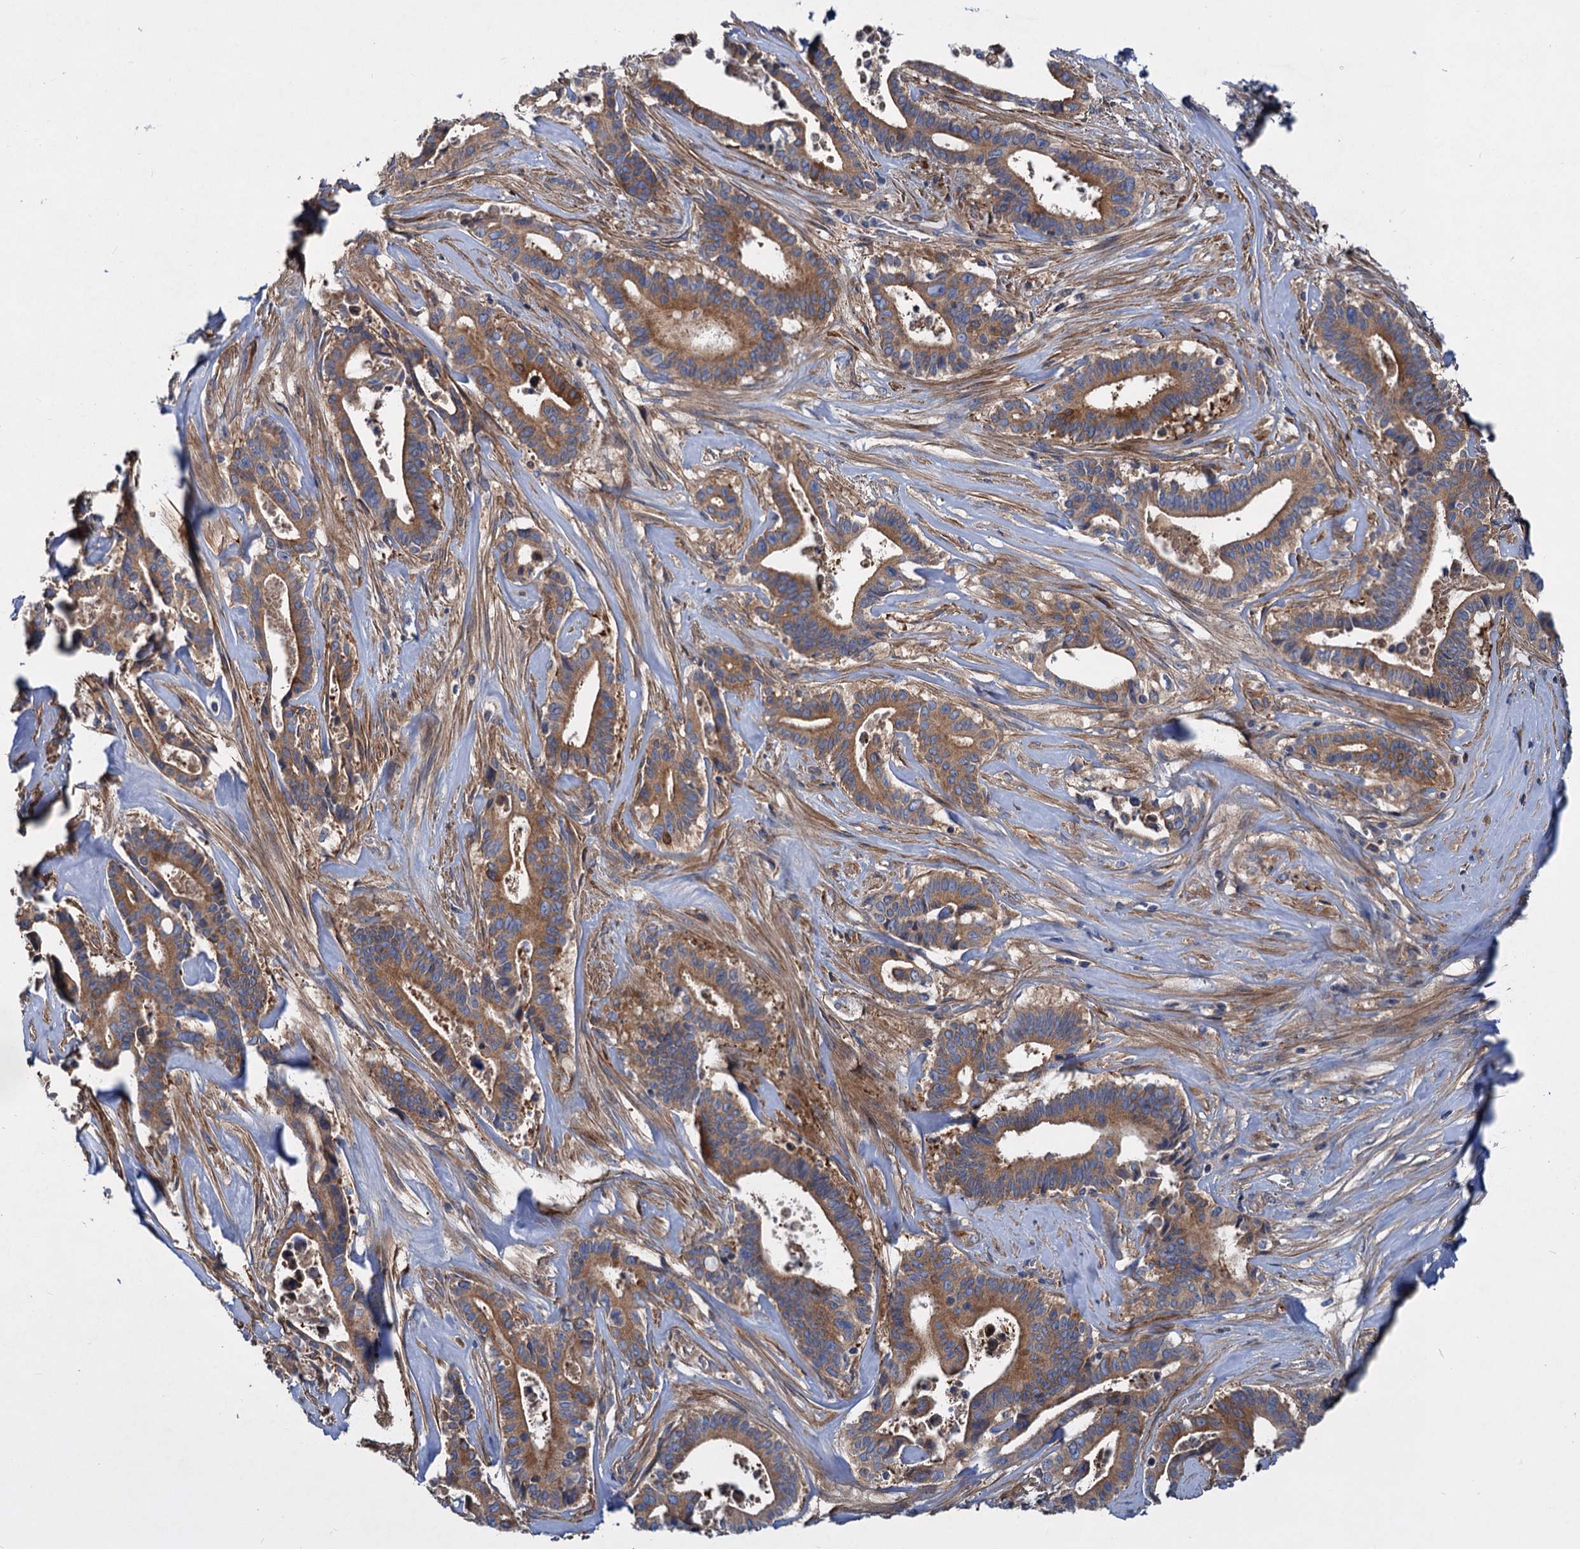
{"staining": {"intensity": "moderate", "quantity": ">75%", "location": "cytoplasmic/membranous"}, "tissue": "pancreatic cancer", "cell_type": "Tumor cells", "image_type": "cancer", "snomed": [{"axis": "morphology", "description": "Adenocarcinoma, NOS"}, {"axis": "topography", "description": "Pancreas"}], "caption": "Protein staining shows moderate cytoplasmic/membranous staining in about >75% of tumor cells in adenocarcinoma (pancreatic).", "gene": "ALKBH7", "patient": {"sex": "female", "age": 77}}